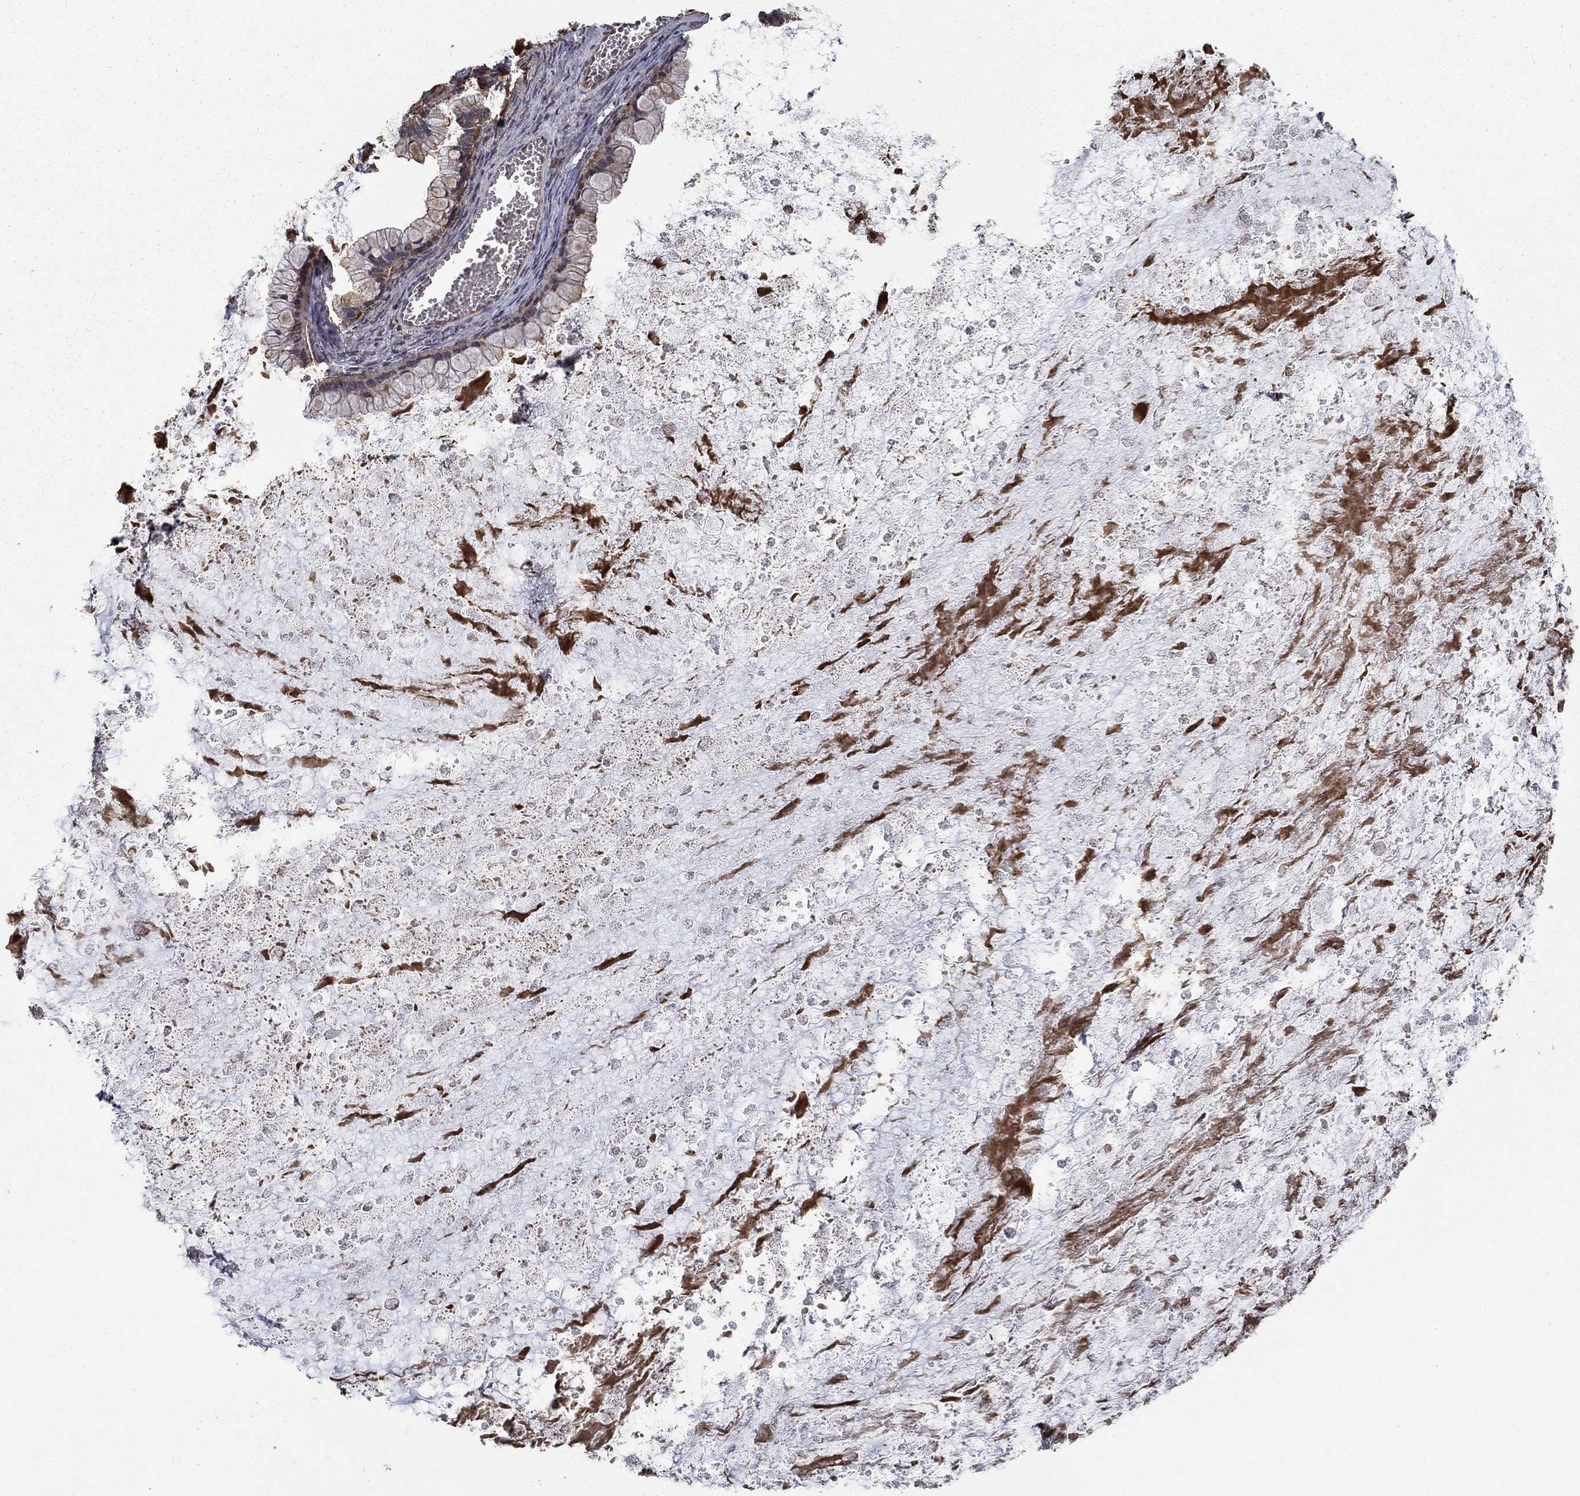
{"staining": {"intensity": "negative", "quantity": "none", "location": "none"}, "tissue": "ovarian cancer", "cell_type": "Tumor cells", "image_type": "cancer", "snomed": [{"axis": "morphology", "description": "Cystadenocarcinoma, mucinous, NOS"}, {"axis": "topography", "description": "Ovary"}], "caption": "IHC photomicrograph of ovarian mucinous cystadenocarcinoma stained for a protein (brown), which shows no staining in tumor cells.", "gene": "IFRD1", "patient": {"sex": "female", "age": 67}}